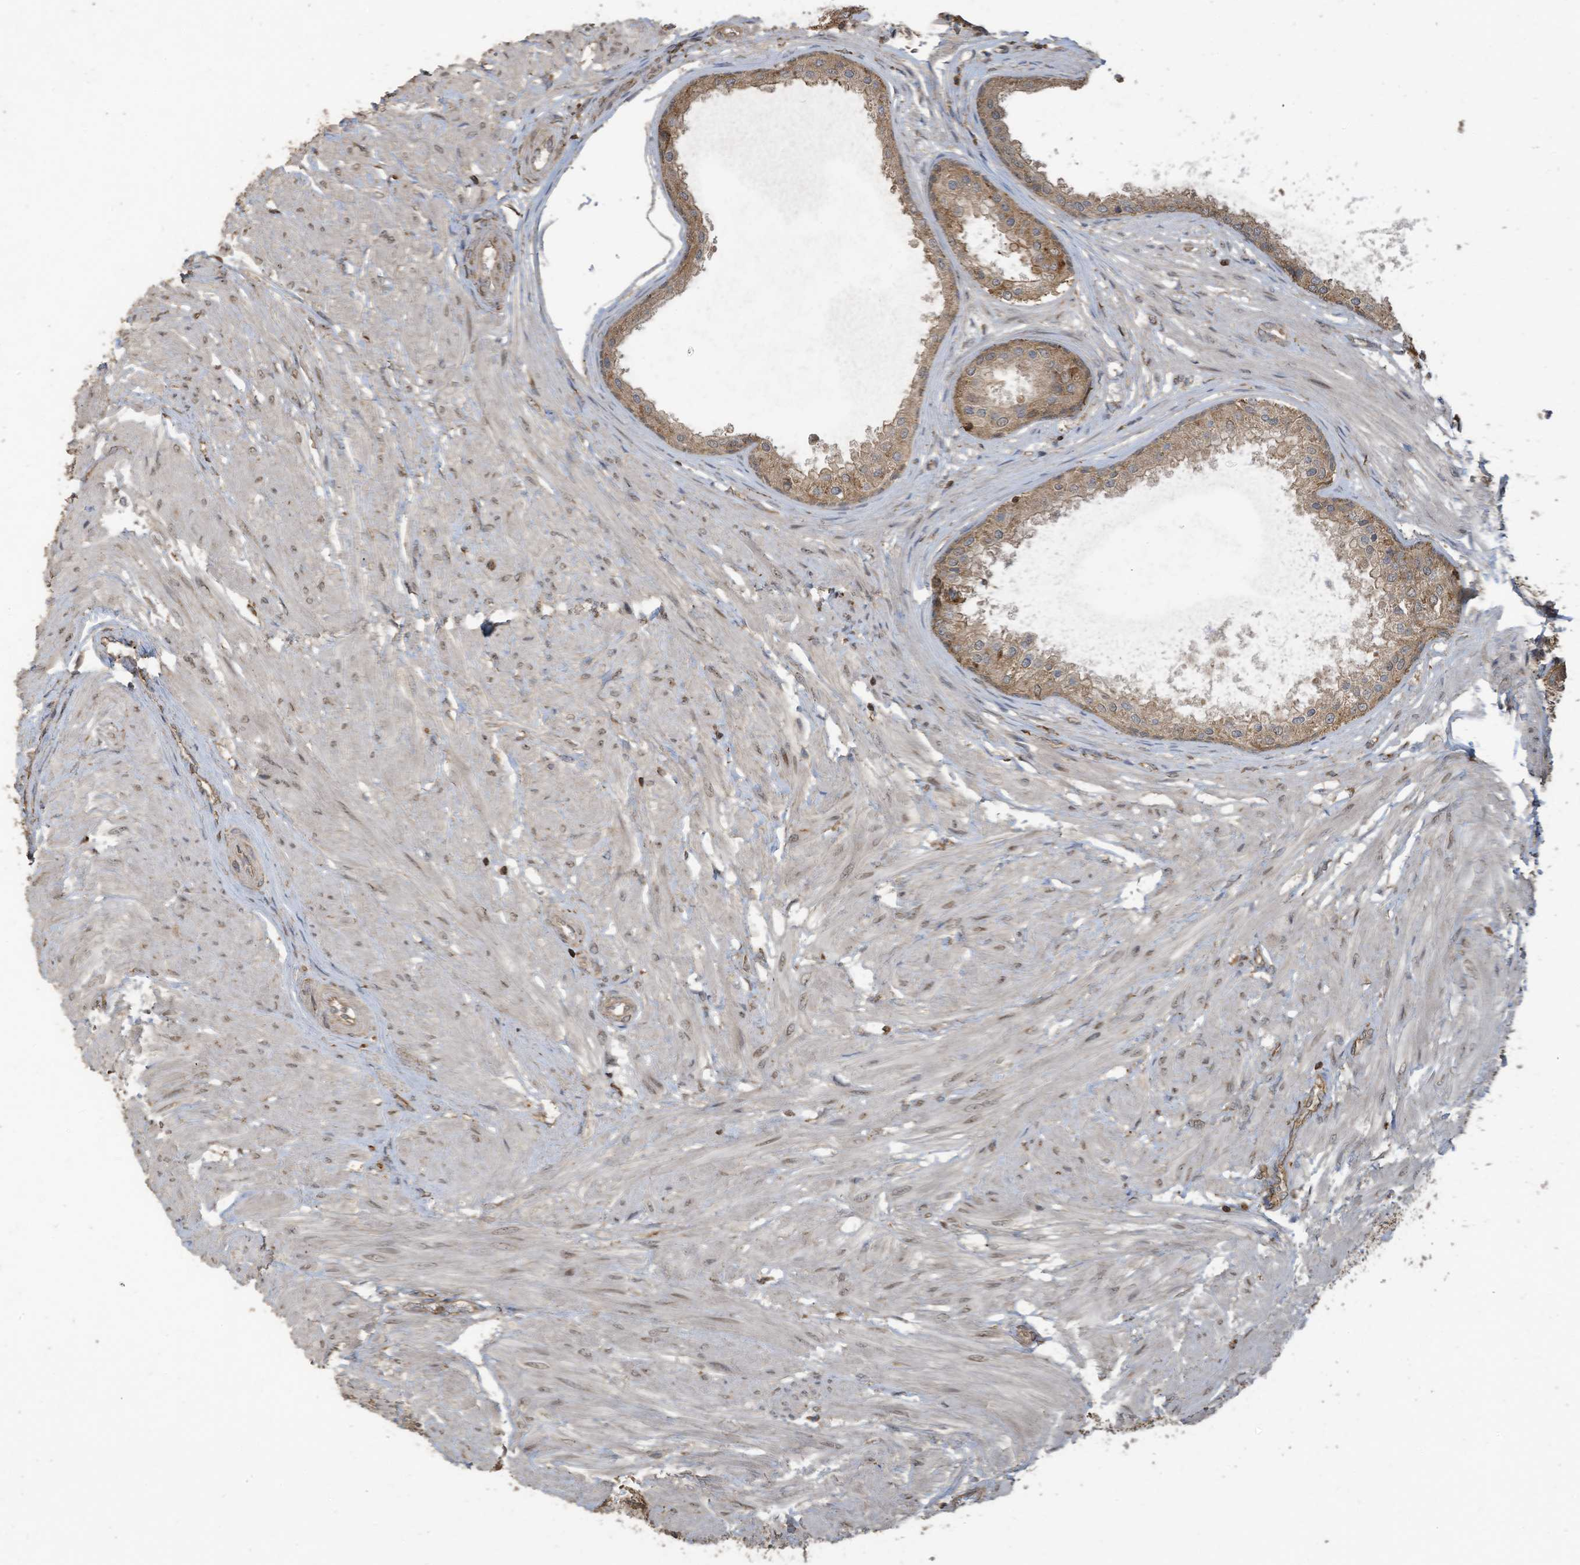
{"staining": {"intensity": "moderate", "quantity": ">75%", "location": "cytoplasmic/membranous"}, "tissue": "prostate", "cell_type": "Glandular cells", "image_type": "normal", "snomed": [{"axis": "morphology", "description": "Normal tissue, NOS"}, {"axis": "topography", "description": "Prostate"}], "caption": "An IHC micrograph of normal tissue is shown. Protein staining in brown labels moderate cytoplasmic/membranous positivity in prostate within glandular cells. The staining was performed using DAB (3,3'-diaminobenzidine) to visualize the protein expression in brown, while the nuclei were stained in blue with hematoxylin (Magnification: 20x).", "gene": "COX10", "patient": {"sex": "male", "age": 48}}